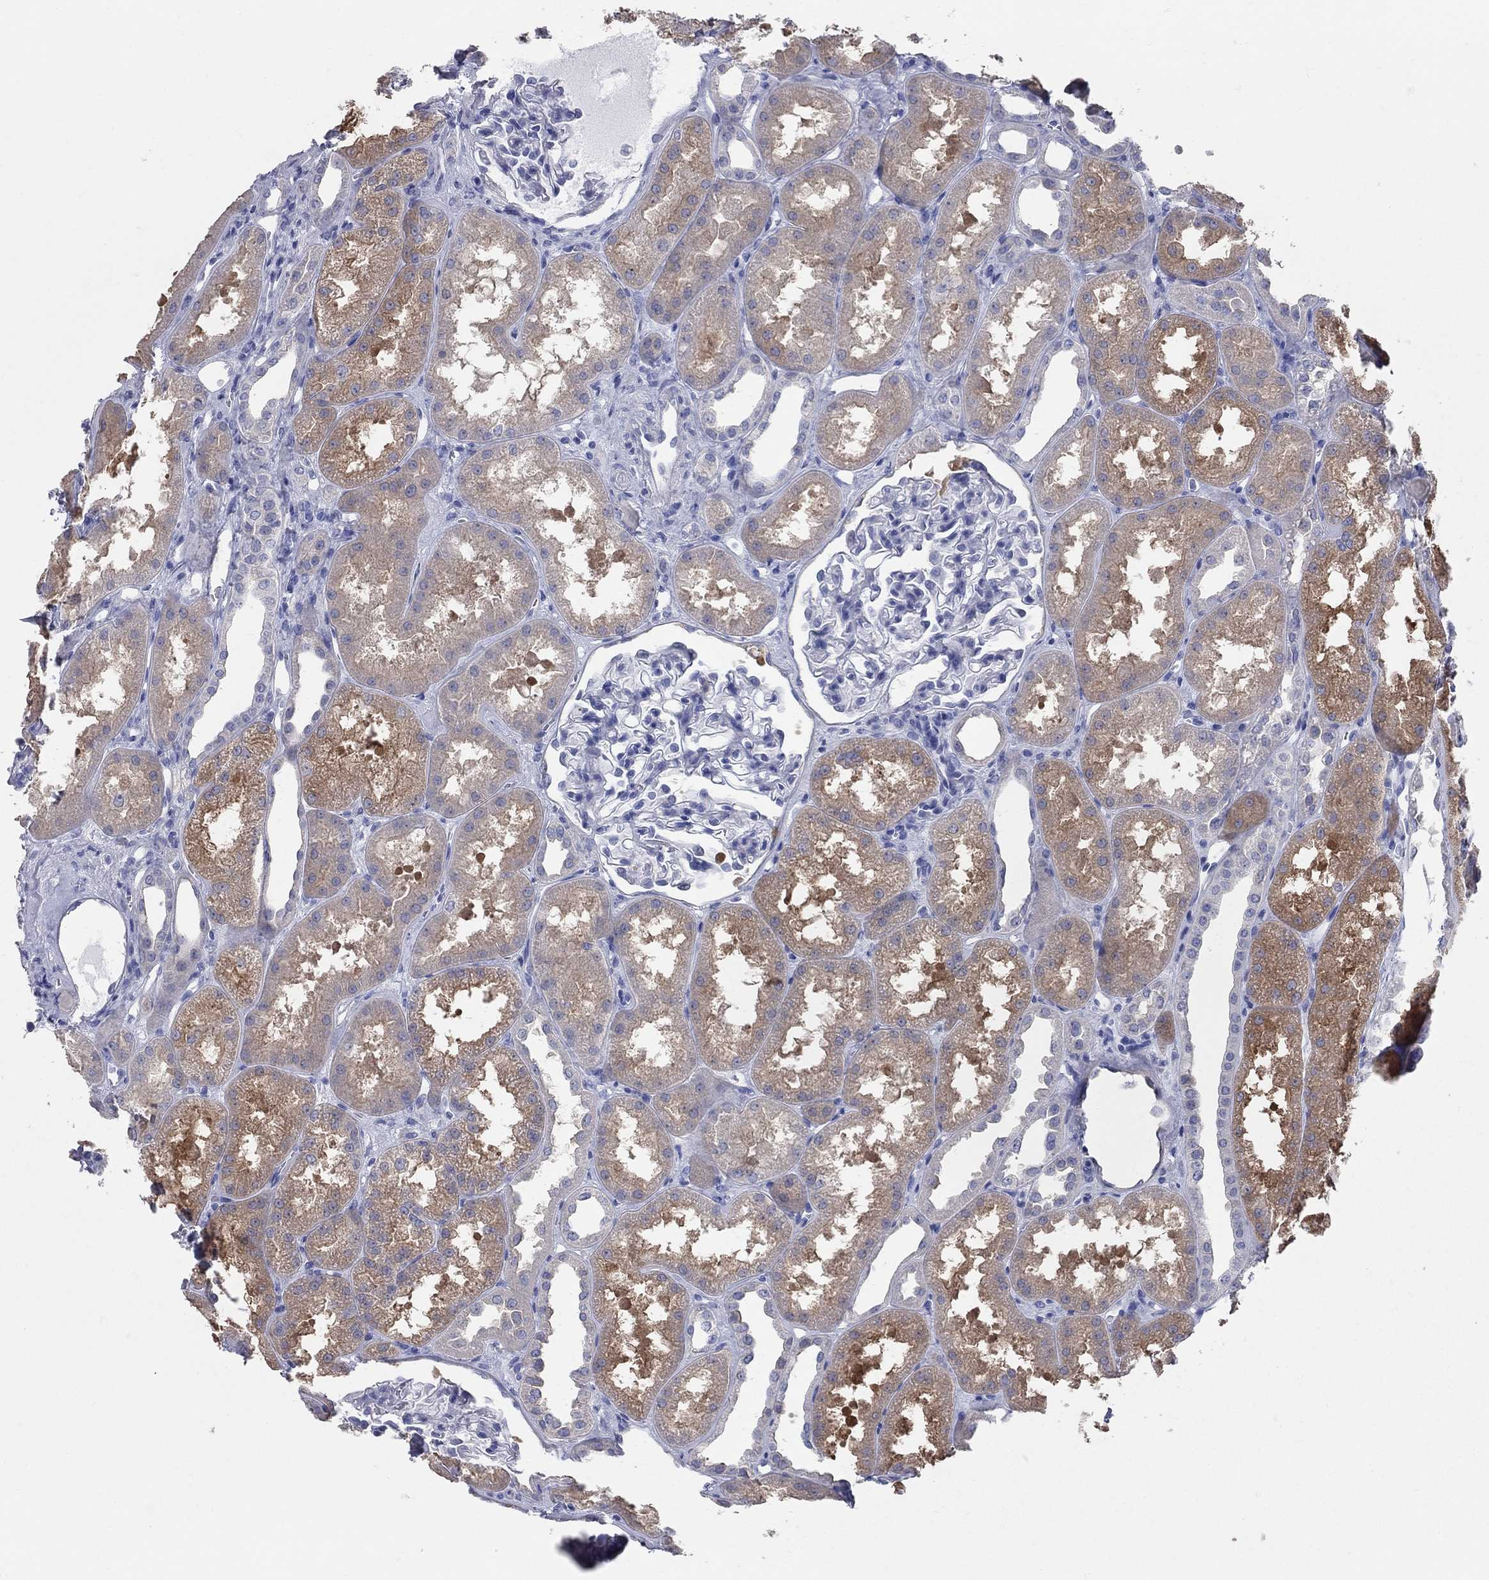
{"staining": {"intensity": "strong", "quantity": "<25%", "location": "cytoplasmic/membranous"}, "tissue": "kidney", "cell_type": "Cells in glomeruli", "image_type": "normal", "snomed": [{"axis": "morphology", "description": "Normal tissue, NOS"}, {"axis": "topography", "description": "Kidney"}], "caption": "IHC of normal kidney reveals medium levels of strong cytoplasmic/membranous expression in approximately <25% of cells in glomeruli. The protein is shown in brown color, while the nuclei are stained blue.", "gene": "AOX1", "patient": {"sex": "male", "age": 61}}